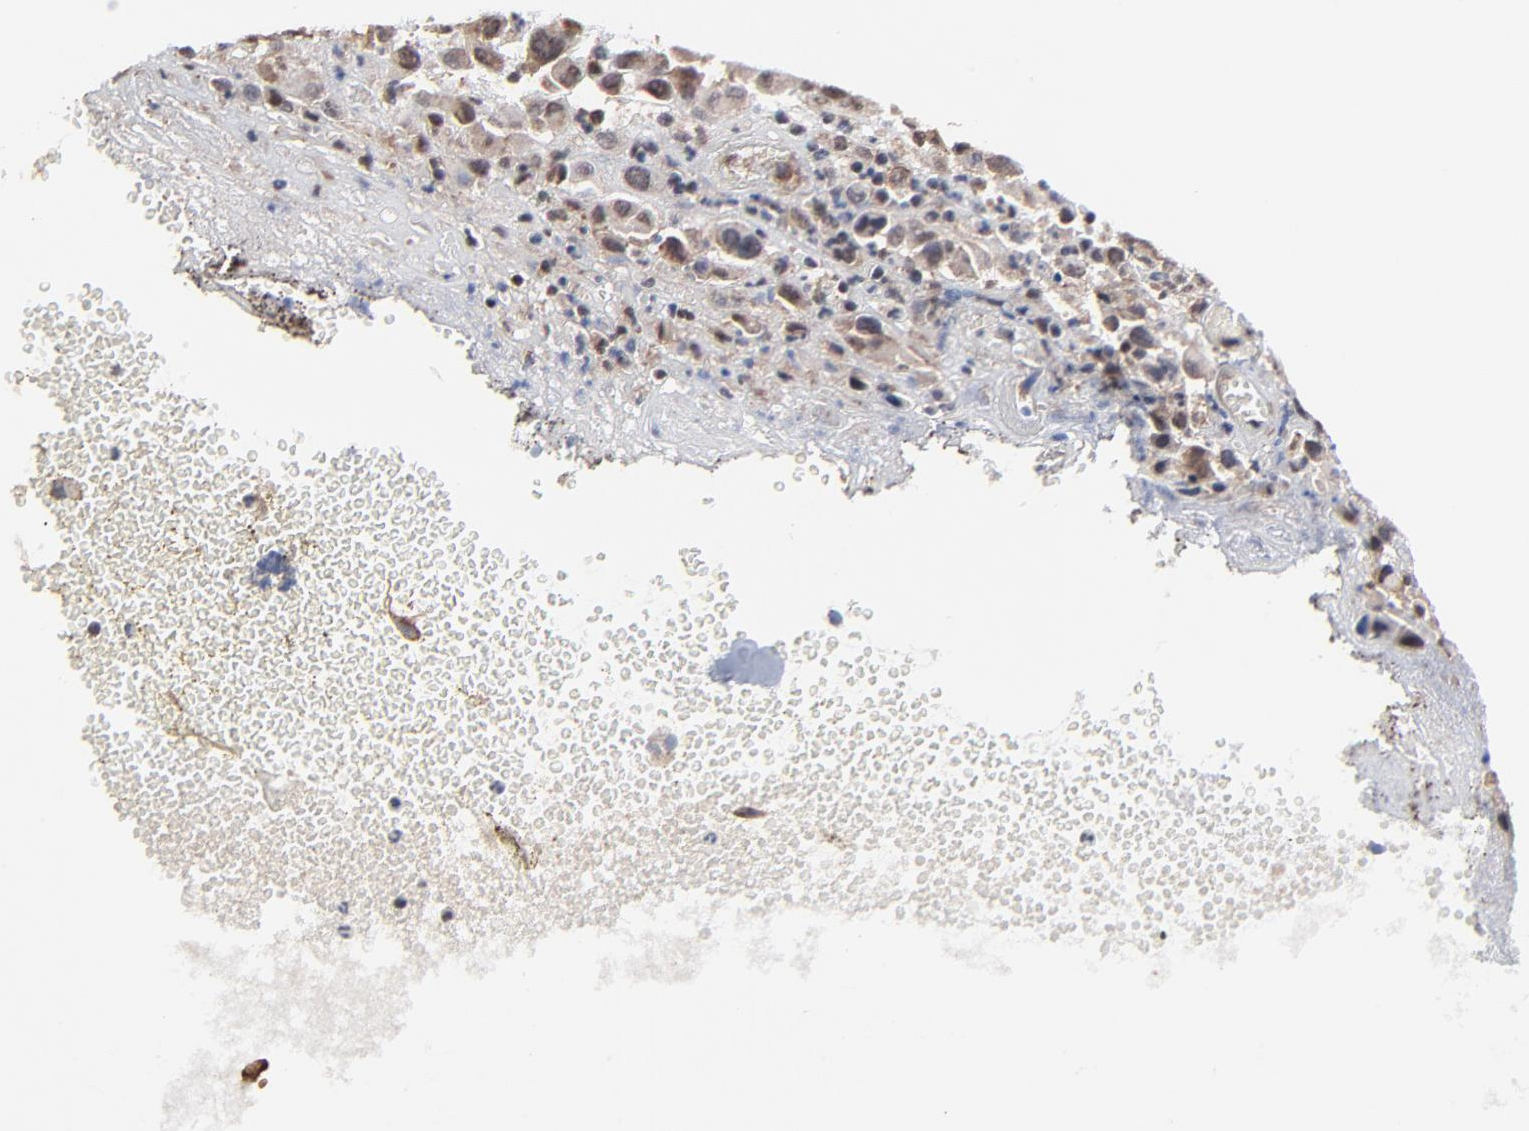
{"staining": {"intensity": "weak", "quantity": "<25%", "location": "cytoplasmic/membranous"}, "tissue": "melanoma", "cell_type": "Tumor cells", "image_type": "cancer", "snomed": [{"axis": "morphology", "description": "Malignant melanoma, NOS"}, {"axis": "topography", "description": "Skin"}], "caption": "This photomicrograph is of malignant melanoma stained with immunohistochemistry (IHC) to label a protein in brown with the nuclei are counter-stained blue. There is no staining in tumor cells.", "gene": "CHM", "patient": {"sex": "female", "age": 21}}